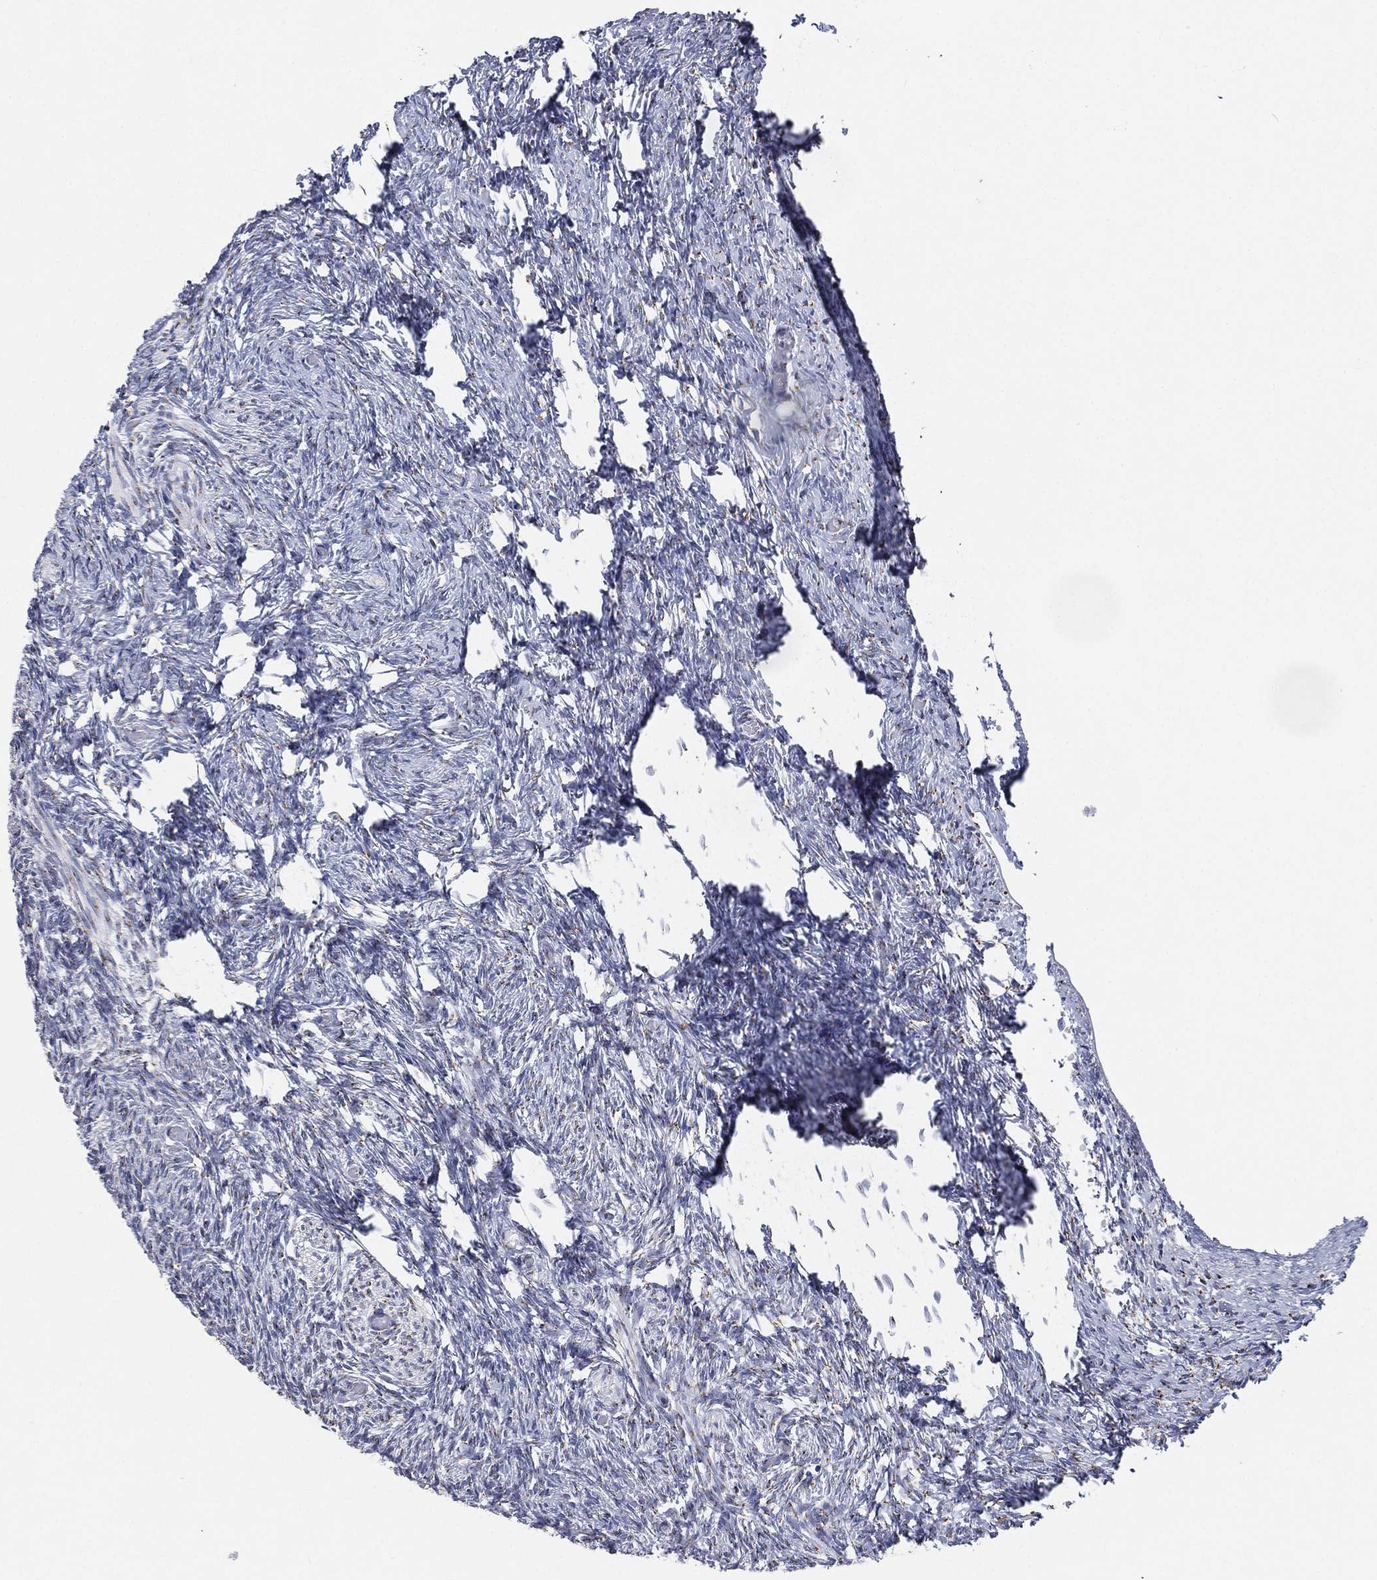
{"staining": {"intensity": "strong", "quantity": ">75%", "location": "cytoplasmic/membranous"}, "tissue": "ovary", "cell_type": "Follicle cells", "image_type": "normal", "snomed": [{"axis": "morphology", "description": "Normal tissue, NOS"}, {"axis": "topography", "description": "Ovary"}], "caption": "IHC photomicrograph of unremarkable human ovary stained for a protein (brown), which demonstrates high levels of strong cytoplasmic/membranous positivity in approximately >75% of follicle cells.", "gene": "TICAM1", "patient": {"sex": "female", "age": 39}}